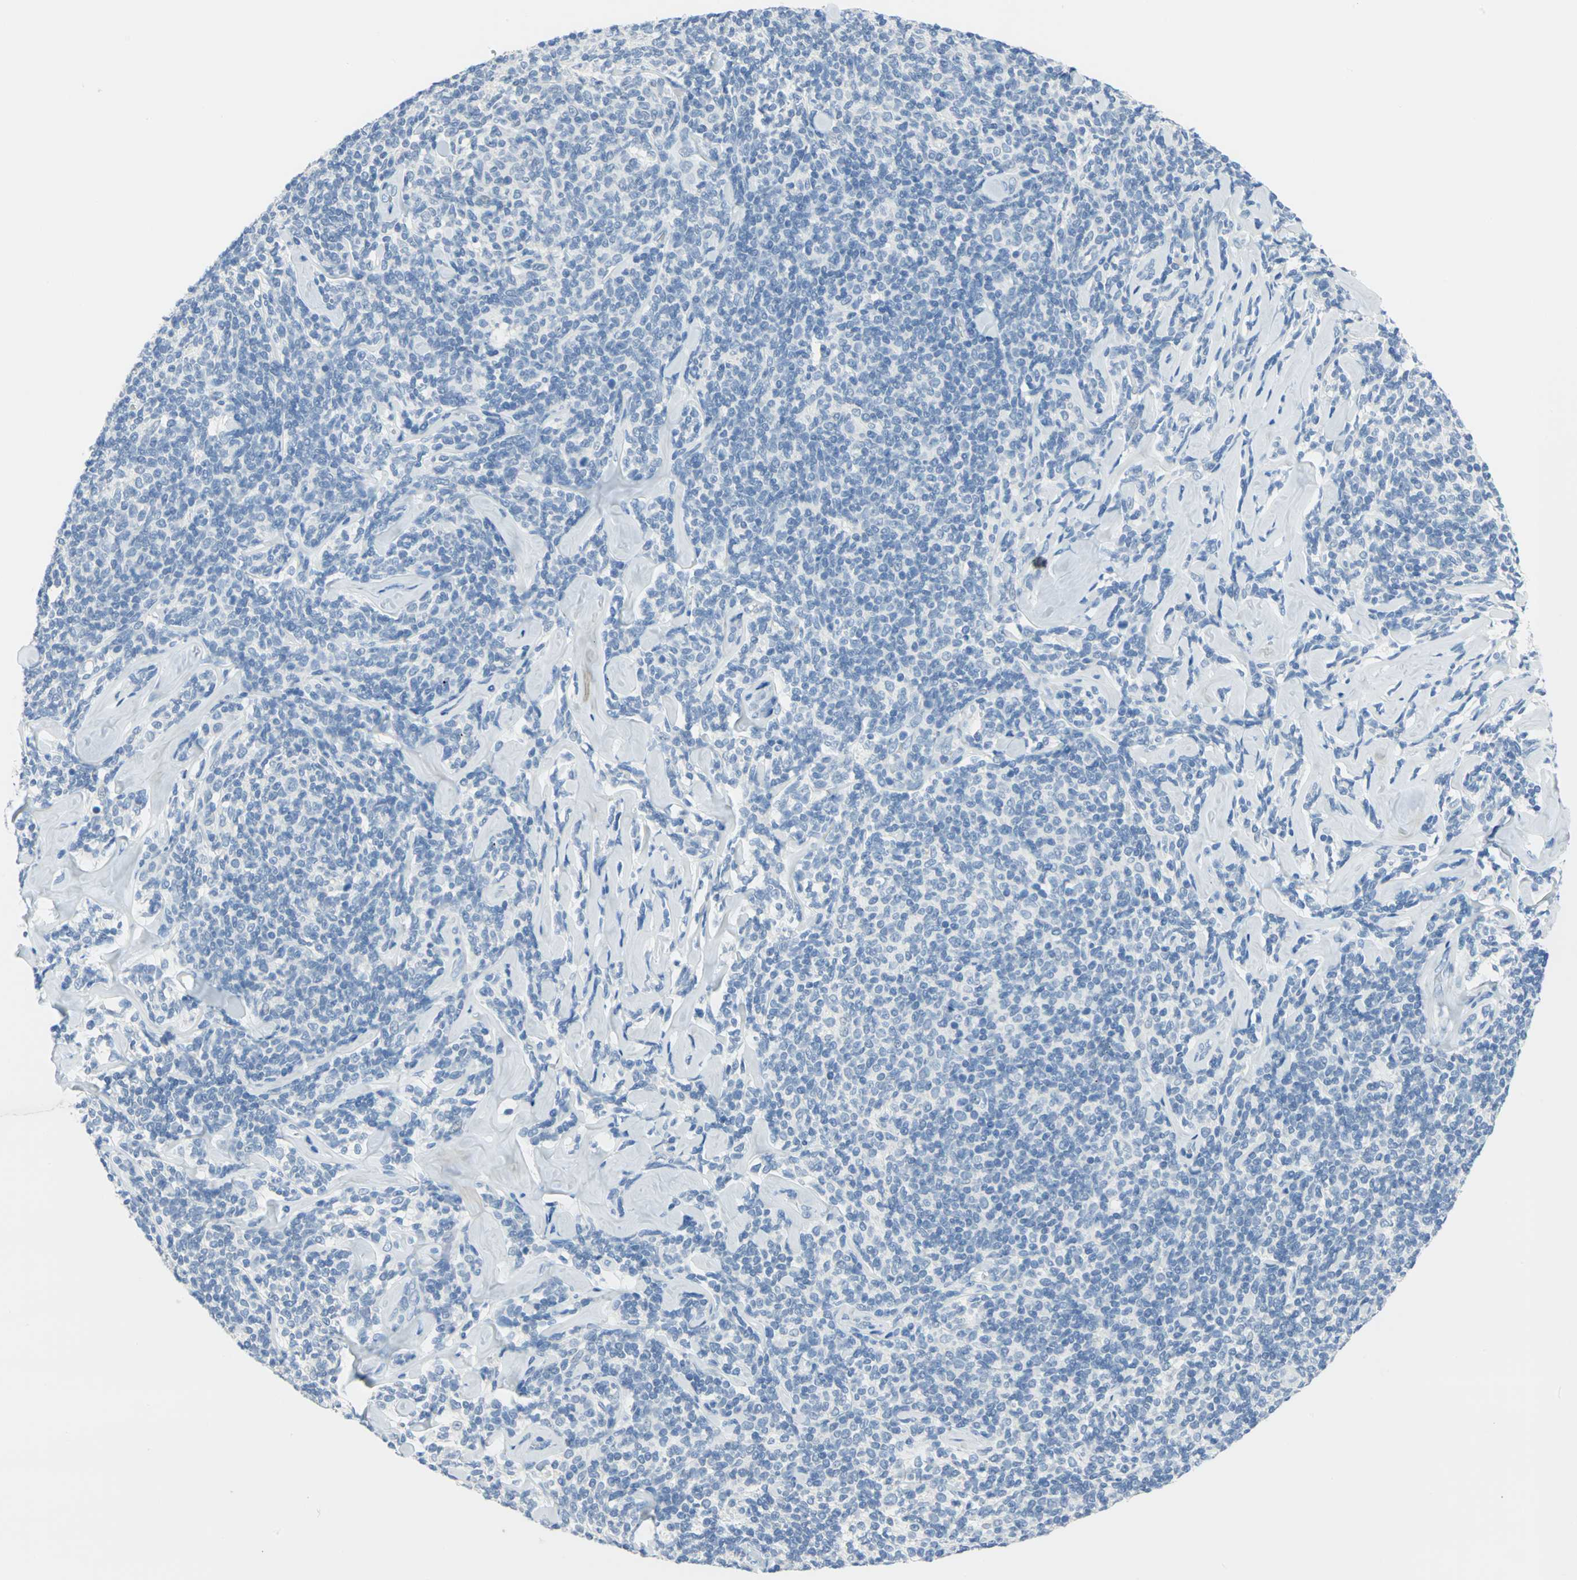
{"staining": {"intensity": "negative", "quantity": "none", "location": "none"}, "tissue": "lymphoma", "cell_type": "Tumor cells", "image_type": "cancer", "snomed": [{"axis": "morphology", "description": "Malignant lymphoma, non-Hodgkin's type, Low grade"}, {"axis": "topography", "description": "Lymph node"}], "caption": "This is an IHC histopathology image of lymphoma. There is no positivity in tumor cells.", "gene": "PKLR", "patient": {"sex": "female", "age": 56}}